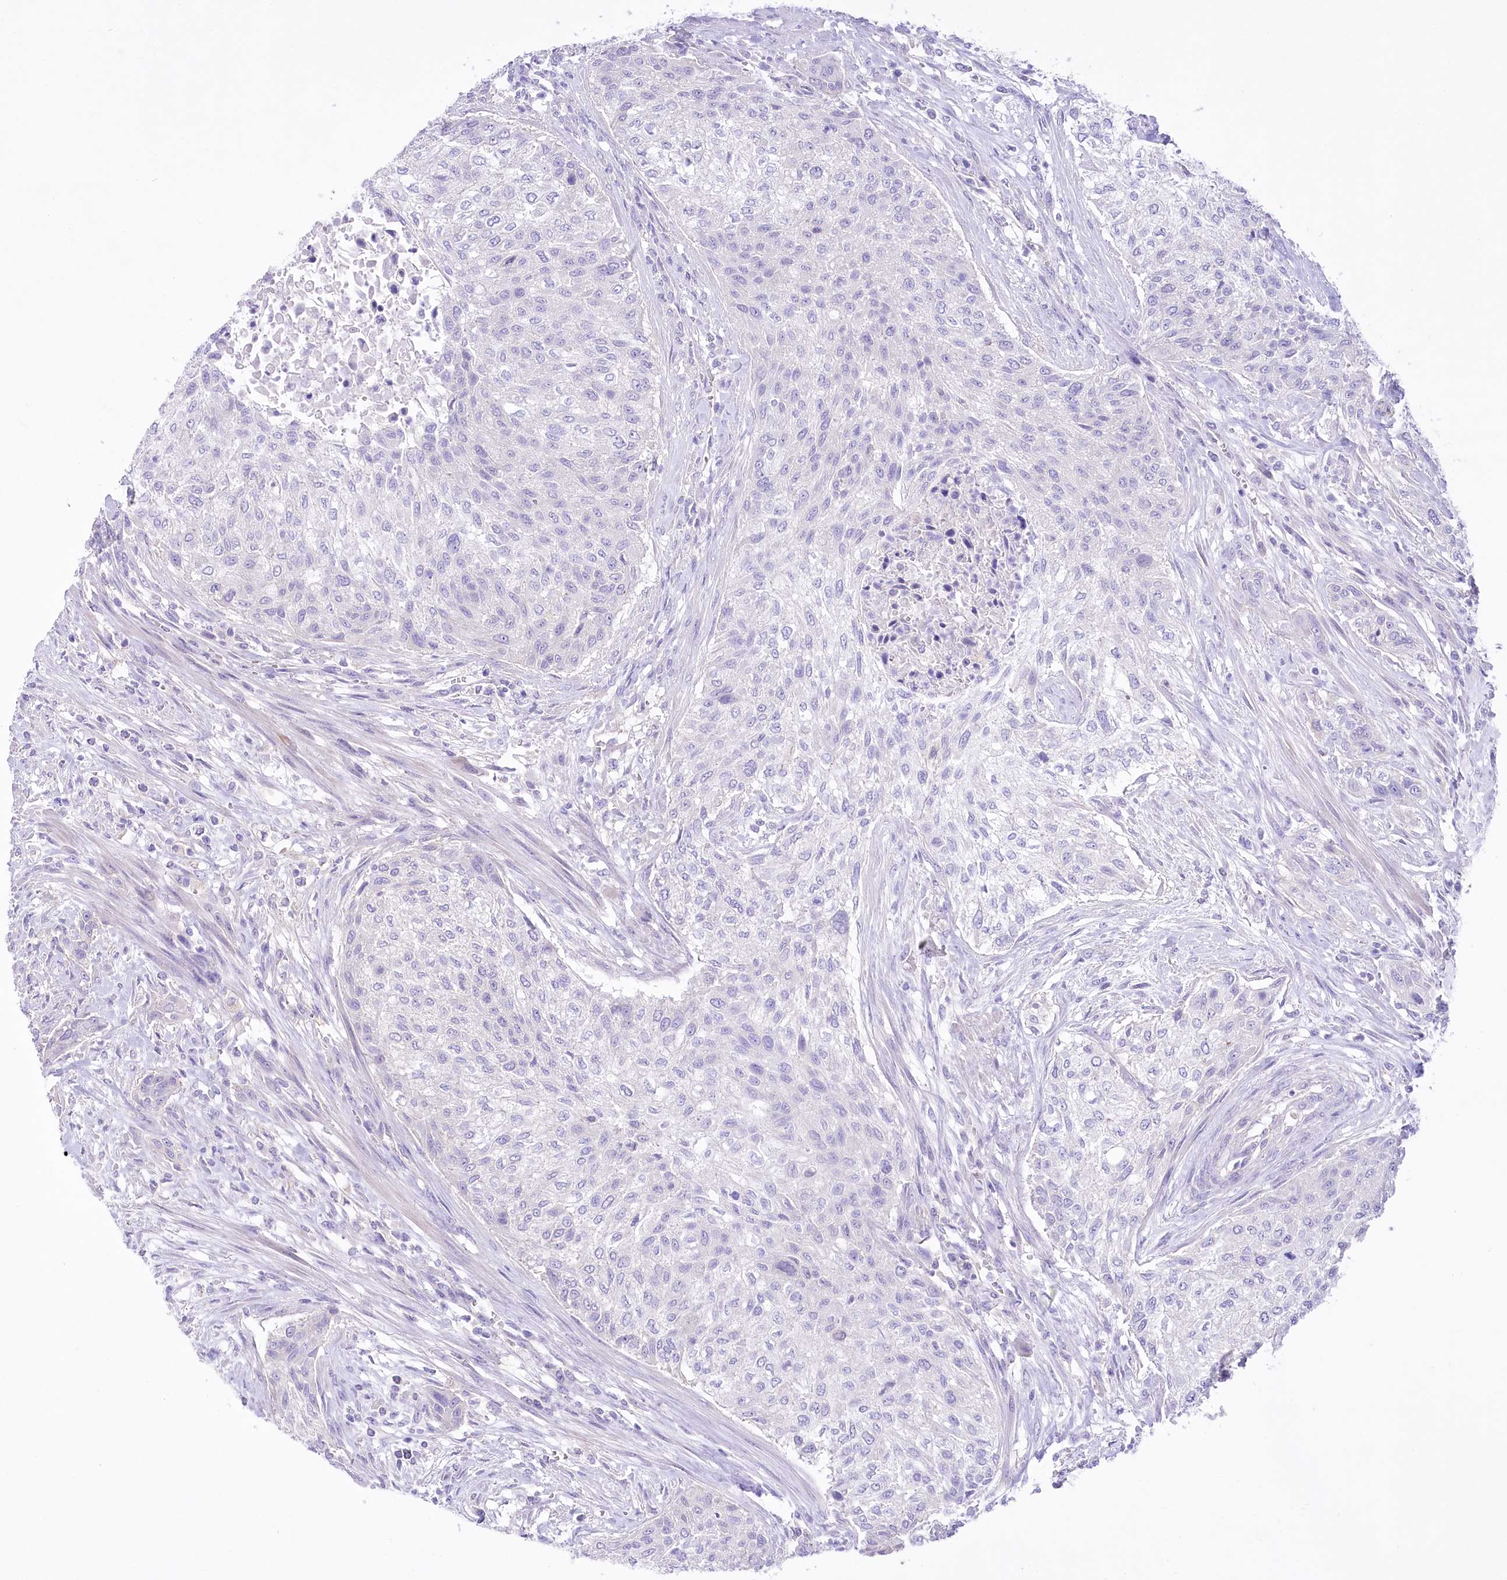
{"staining": {"intensity": "negative", "quantity": "none", "location": "none"}, "tissue": "urothelial cancer", "cell_type": "Tumor cells", "image_type": "cancer", "snomed": [{"axis": "morphology", "description": "Normal tissue, NOS"}, {"axis": "morphology", "description": "Urothelial carcinoma, NOS"}, {"axis": "topography", "description": "Urinary bladder"}, {"axis": "topography", "description": "Peripheral nerve tissue"}], "caption": "Photomicrograph shows no protein staining in tumor cells of transitional cell carcinoma tissue.", "gene": "LRRC34", "patient": {"sex": "male", "age": 35}}